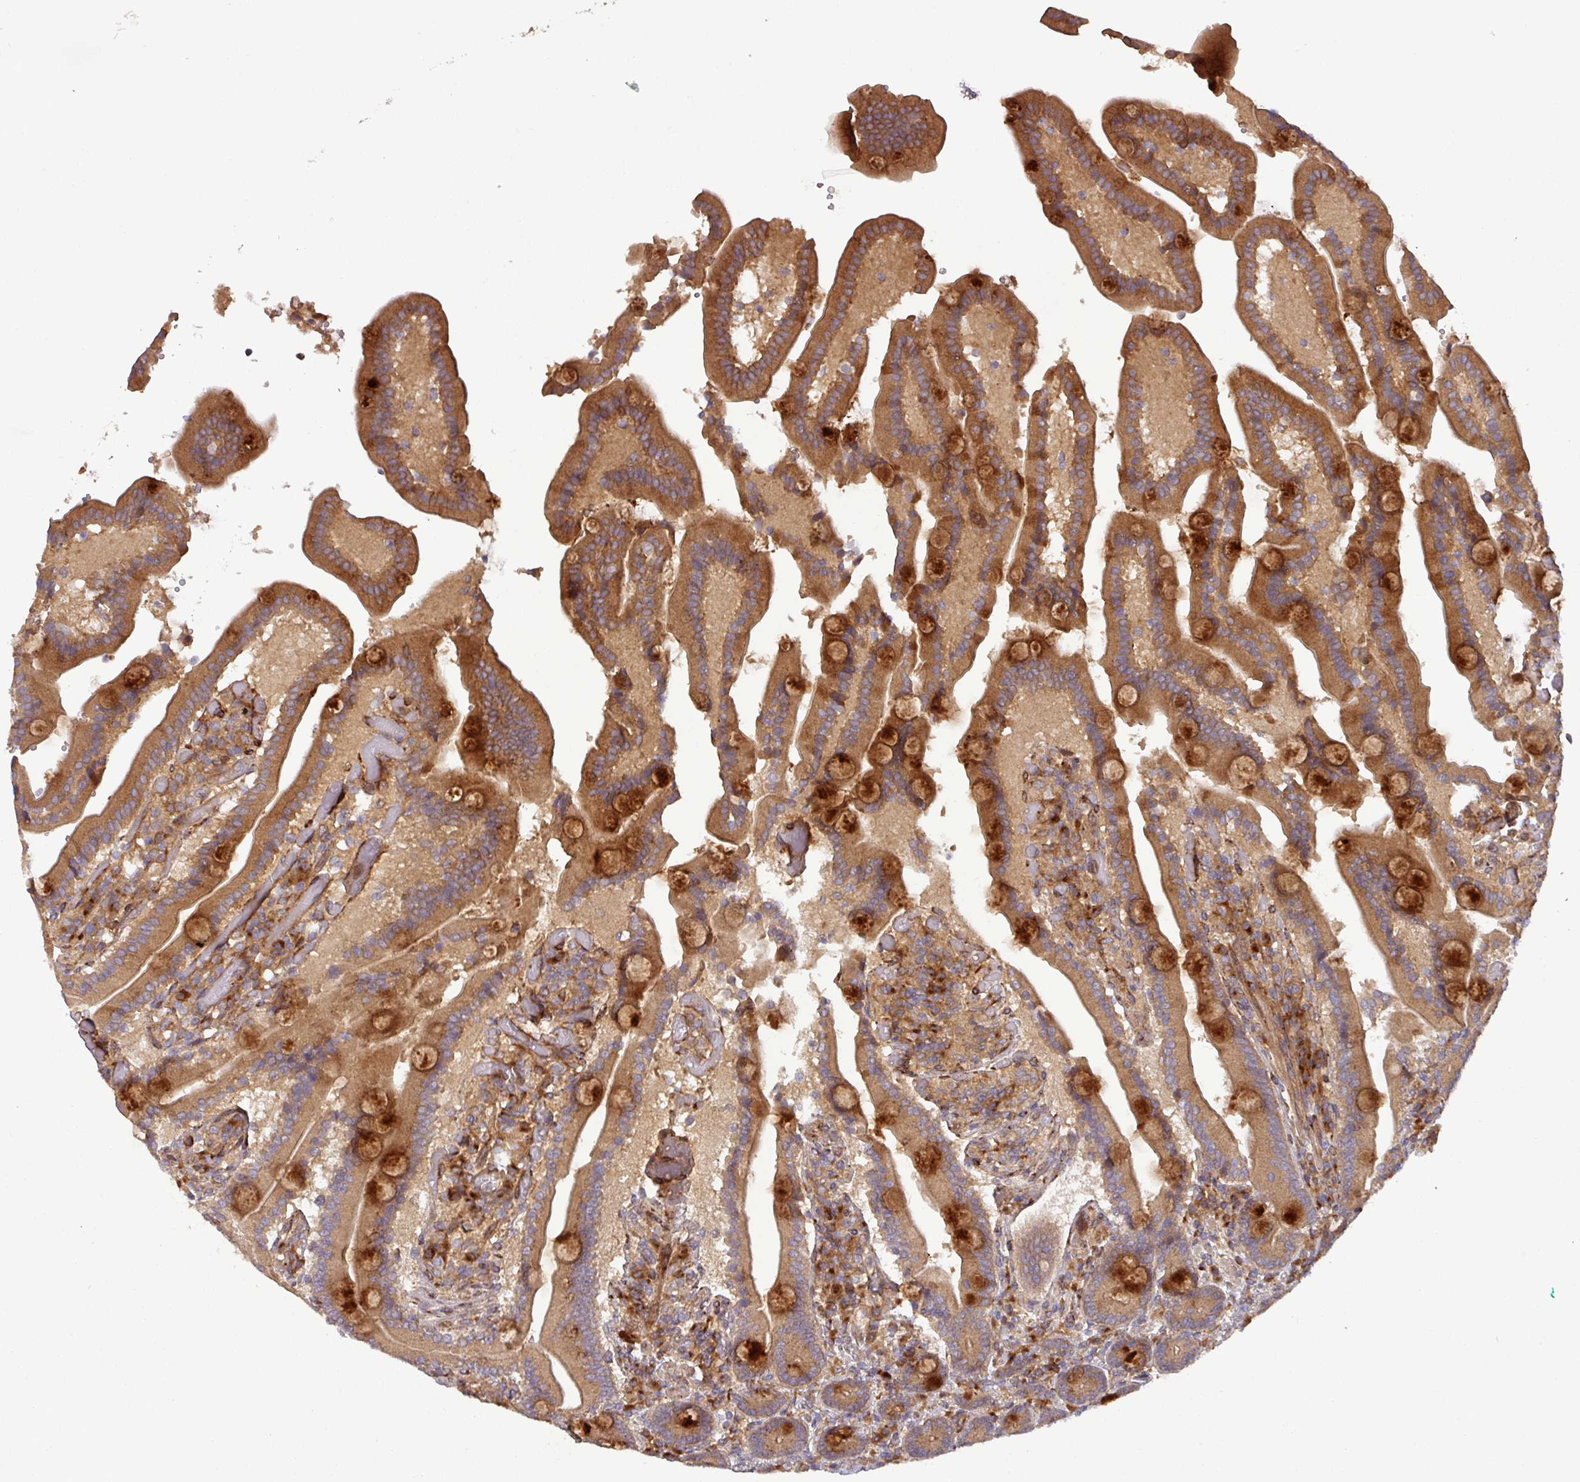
{"staining": {"intensity": "strong", "quantity": ">75%", "location": "cytoplasmic/membranous"}, "tissue": "duodenum", "cell_type": "Glandular cells", "image_type": "normal", "snomed": [{"axis": "morphology", "description": "Normal tissue, NOS"}, {"axis": "topography", "description": "Duodenum"}], "caption": "Duodenum stained with immunohistochemistry demonstrates strong cytoplasmic/membranous staining in approximately >75% of glandular cells.", "gene": "ART1", "patient": {"sex": "female", "age": 62}}